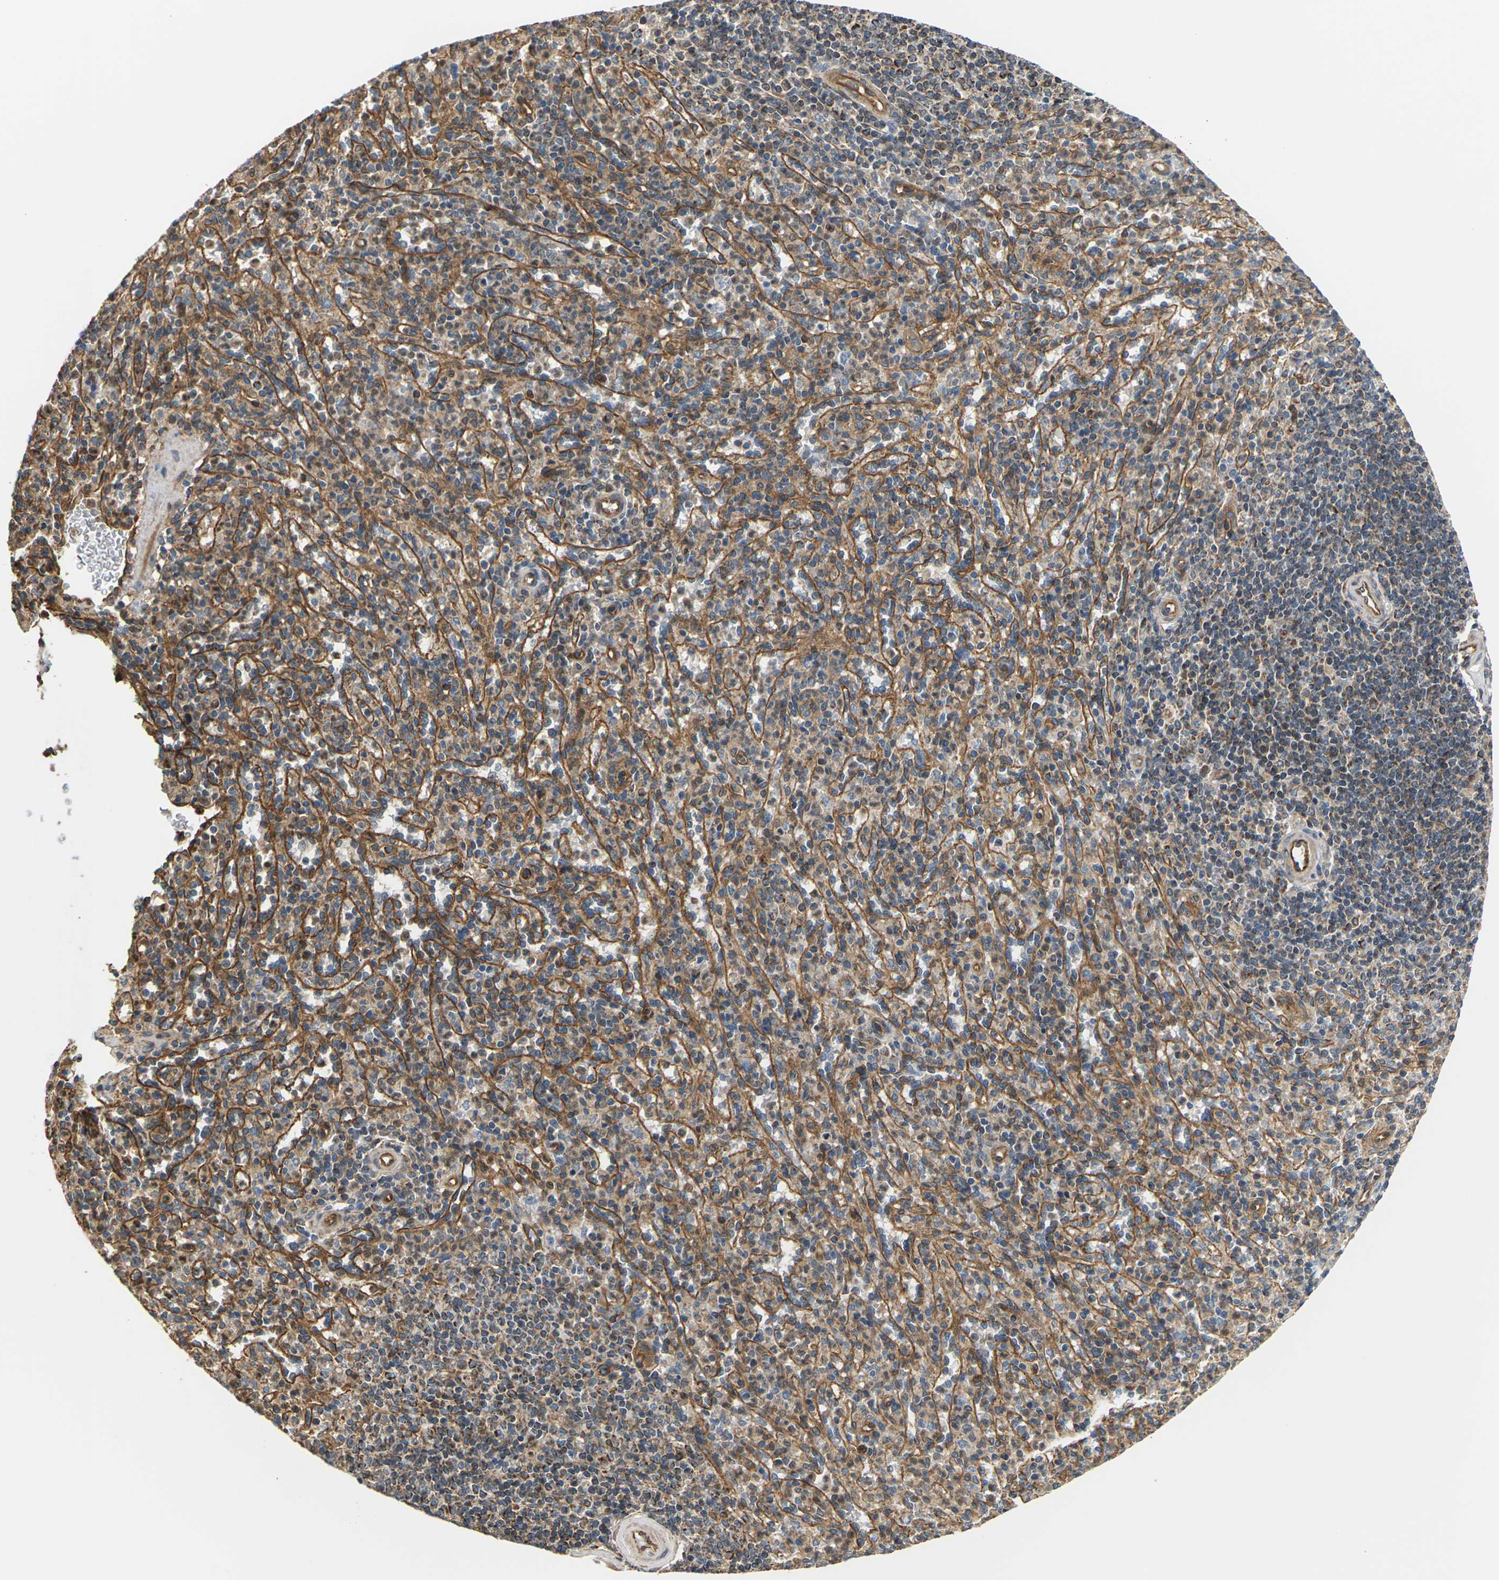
{"staining": {"intensity": "moderate", "quantity": "25%-75%", "location": "cytoplasmic/membranous"}, "tissue": "spleen", "cell_type": "Cells in red pulp", "image_type": "normal", "snomed": [{"axis": "morphology", "description": "Normal tissue, NOS"}, {"axis": "topography", "description": "Spleen"}], "caption": "Moderate cytoplasmic/membranous positivity is identified in approximately 25%-75% of cells in red pulp in benign spleen. (IHC, brightfield microscopy, high magnification).", "gene": "PCDHB4", "patient": {"sex": "male", "age": 36}}